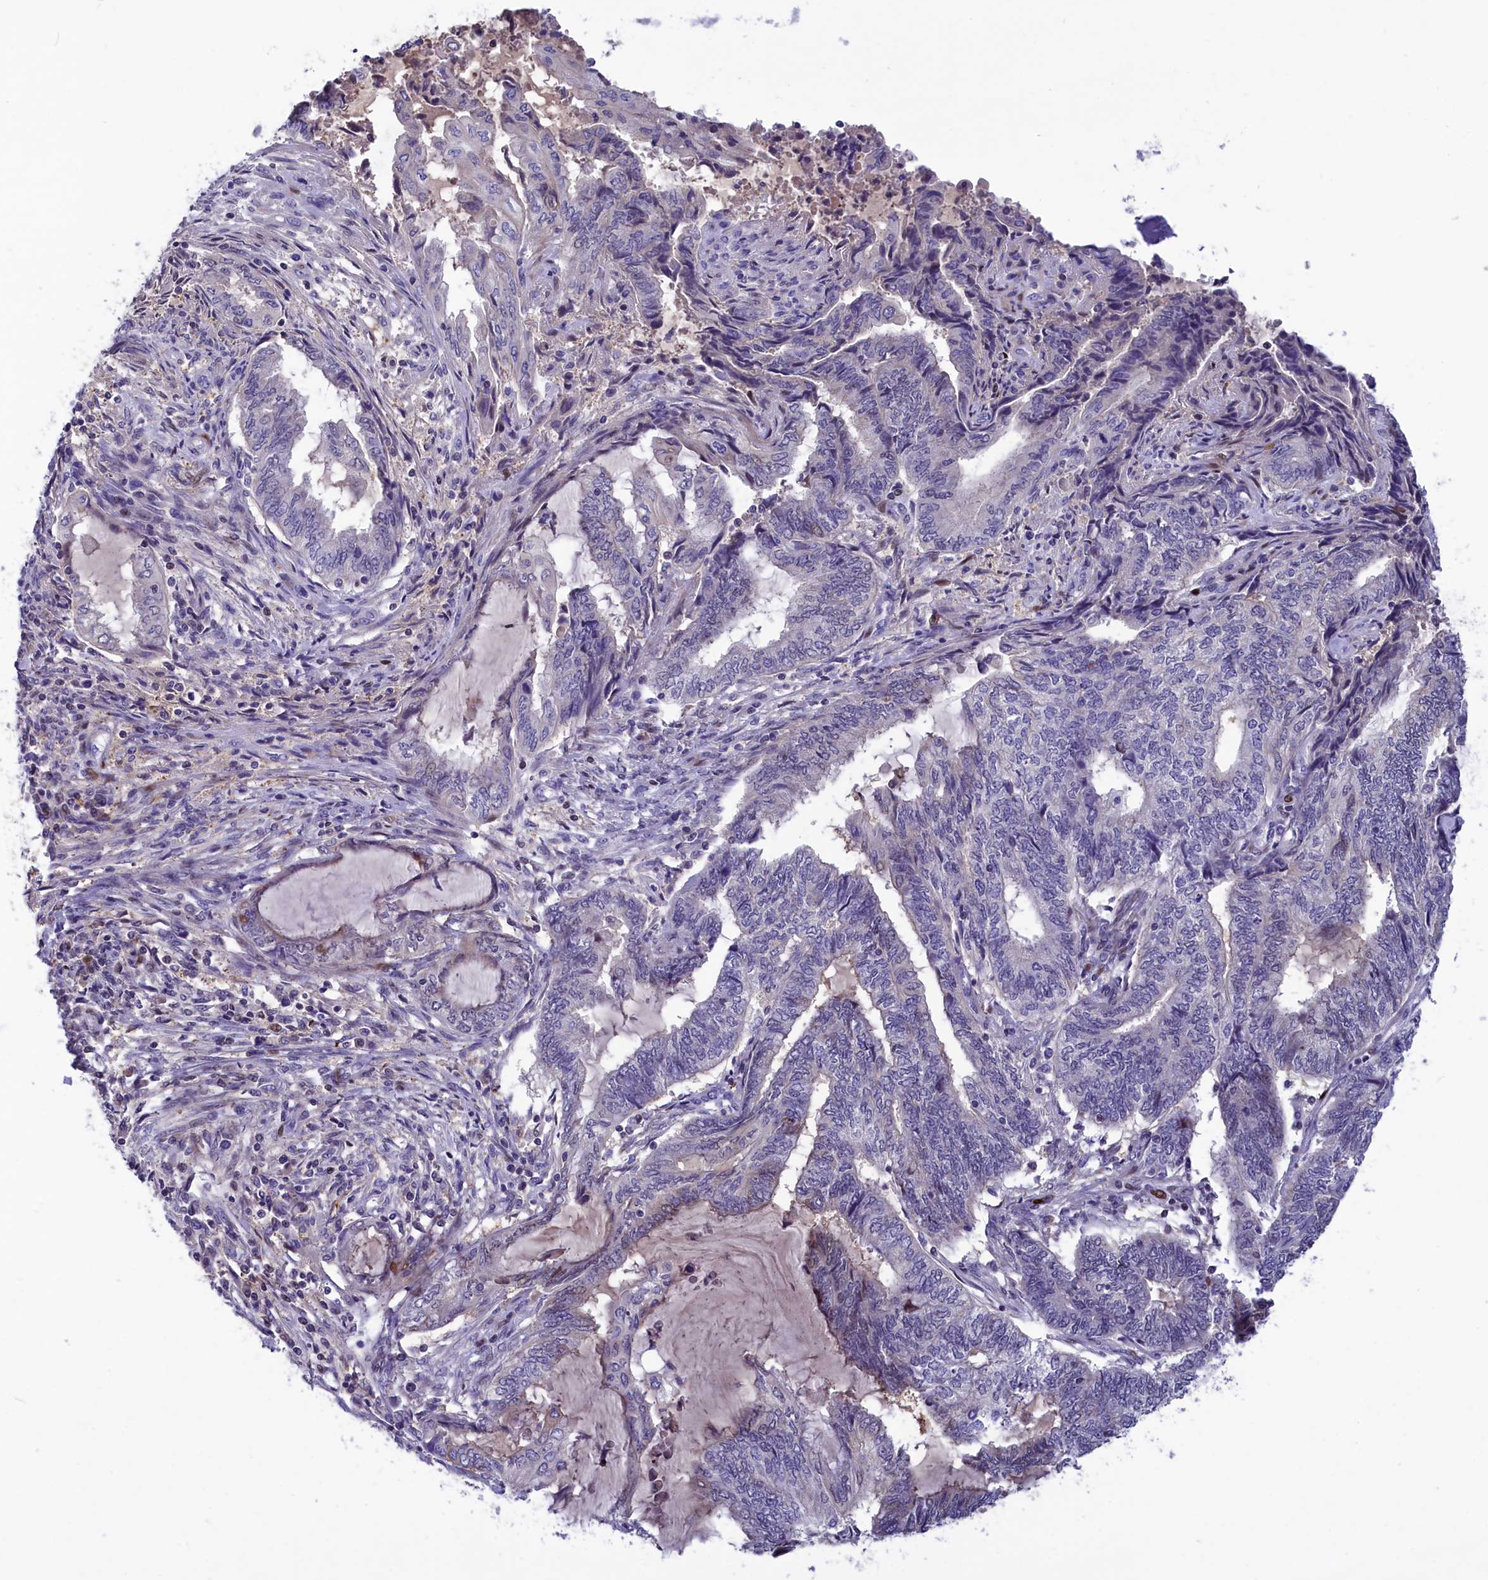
{"staining": {"intensity": "negative", "quantity": "none", "location": "none"}, "tissue": "endometrial cancer", "cell_type": "Tumor cells", "image_type": "cancer", "snomed": [{"axis": "morphology", "description": "Adenocarcinoma, NOS"}, {"axis": "topography", "description": "Uterus"}, {"axis": "topography", "description": "Endometrium"}], "caption": "Tumor cells are negative for protein expression in human endometrial cancer.", "gene": "NKPD1", "patient": {"sex": "female", "age": 70}}